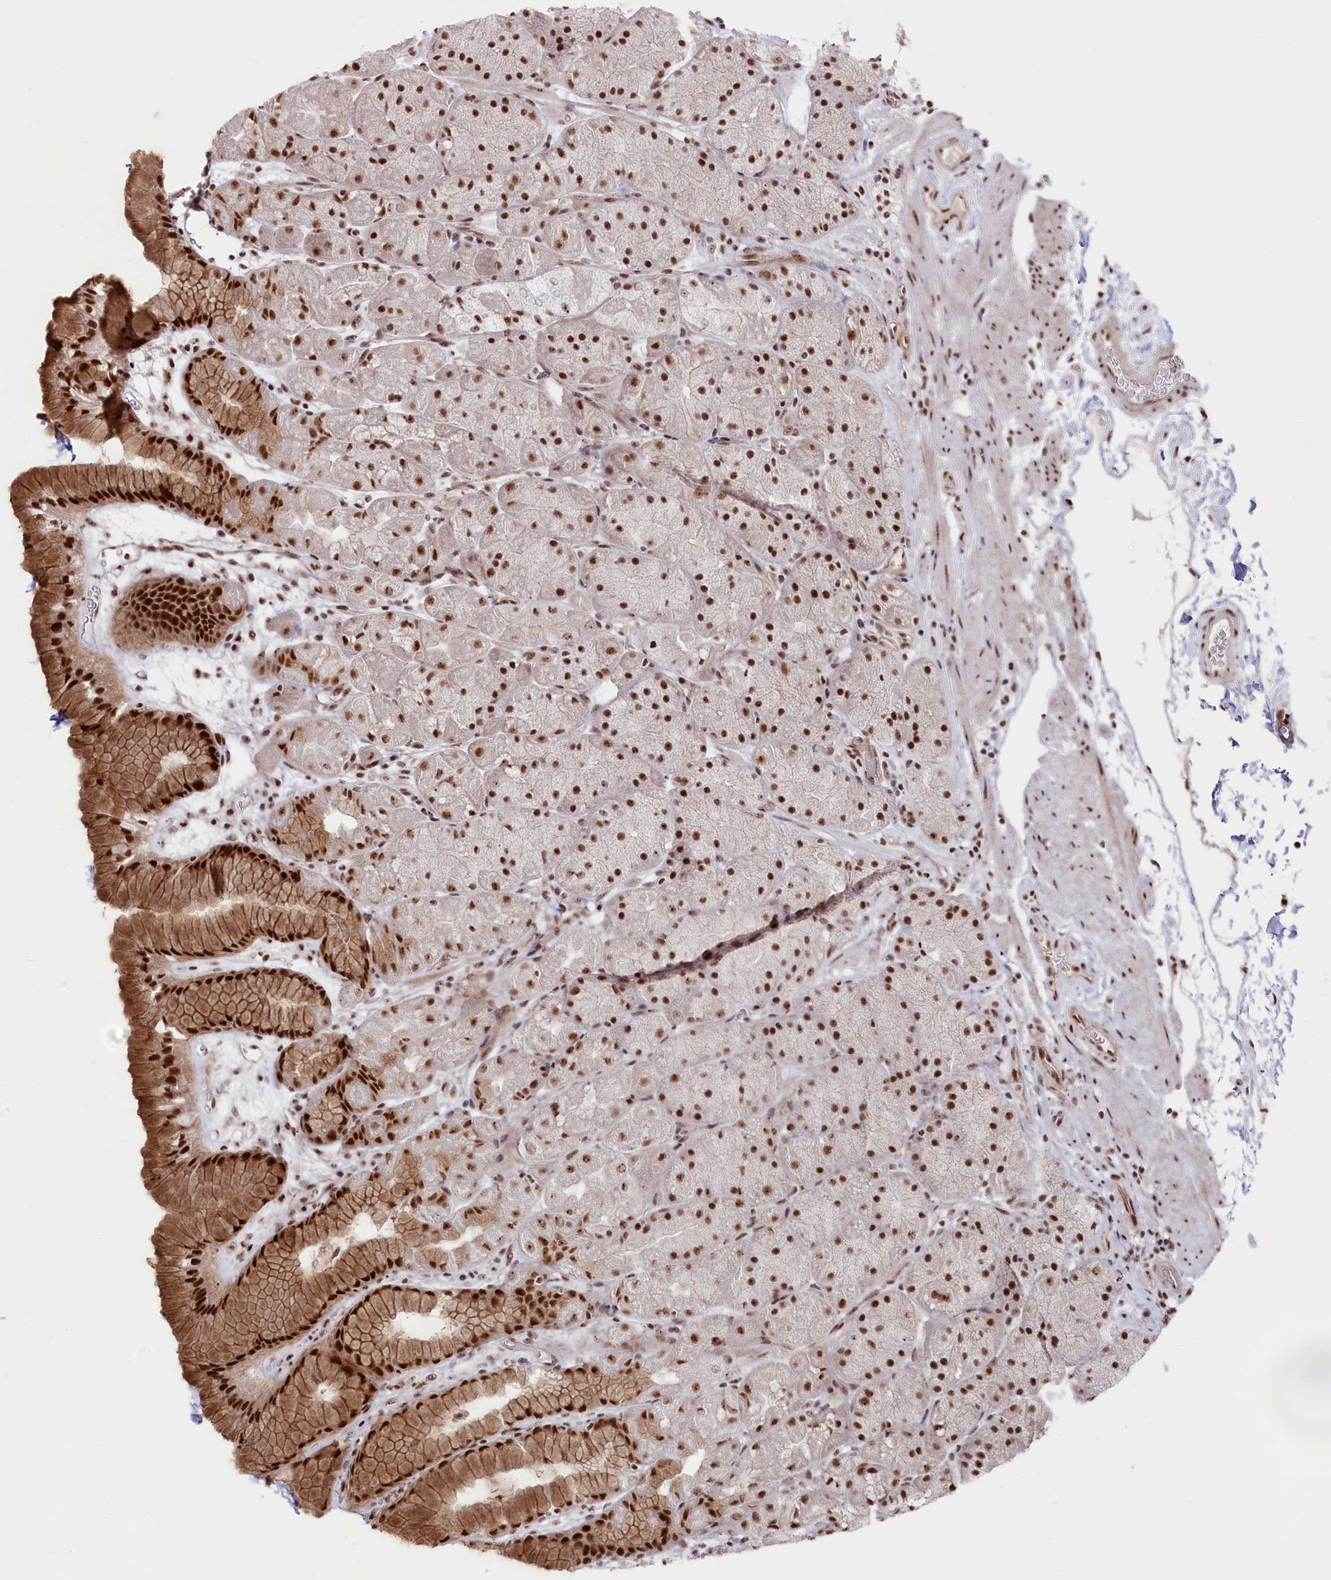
{"staining": {"intensity": "strong", "quantity": ">75%", "location": "cytoplasmic/membranous,nuclear"}, "tissue": "stomach", "cell_type": "Glandular cells", "image_type": "normal", "snomed": [{"axis": "morphology", "description": "Normal tissue, NOS"}, {"axis": "topography", "description": "Stomach, upper"}, {"axis": "topography", "description": "Stomach, lower"}], "caption": "High-power microscopy captured an immunohistochemistry histopathology image of unremarkable stomach, revealing strong cytoplasmic/membranous,nuclear positivity in approximately >75% of glandular cells. The staining was performed using DAB, with brown indicating positive protein expression. Nuclei are stained blue with hematoxylin.", "gene": "POLR2H", "patient": {"sex": "male", "age": 67}}